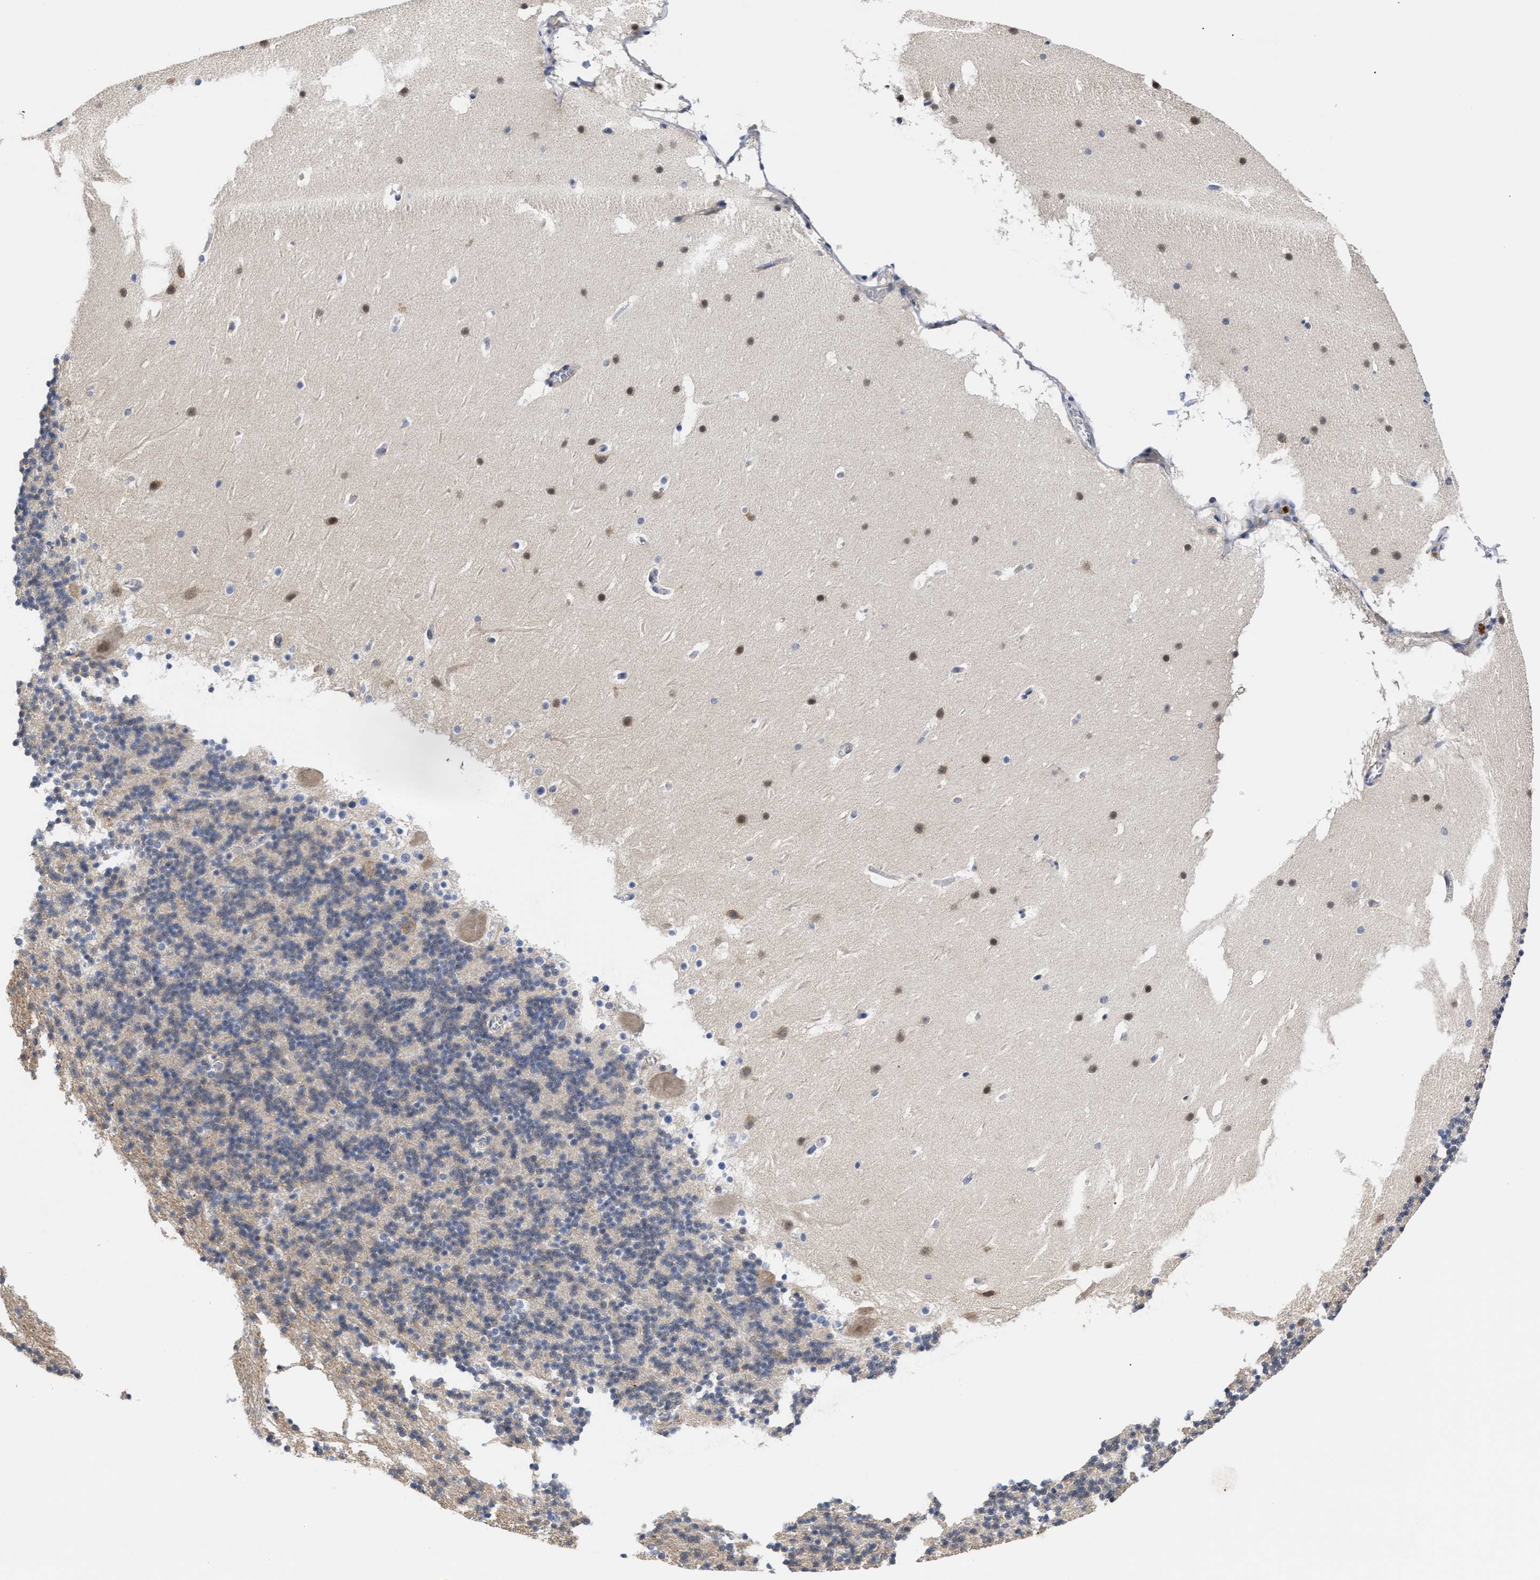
{"staining": {"intensity": "negative", "quantity": "none", "location": "none"}, "tissue": "cerebellum", "cell_type": "Cells in granular layer", "image_type": "normal", "snomed": [{"axis": "morphology", "description": "Normal tissue, NOS"}, {"axis": "topography", "description": "Cerebellum"}], "caption": "IHC photomicrograph of normal cerebellum stained for a protein (brown), which reveals no positivity in cells in granular layer. (Stains: DAB immunohistochemistry (IHC) with hematoxylin counter stain, Microscopy: brightfield microscopy at high magnification).", "gene": "AHNAK2", "patient": {"sex": "male", "age": 45}}